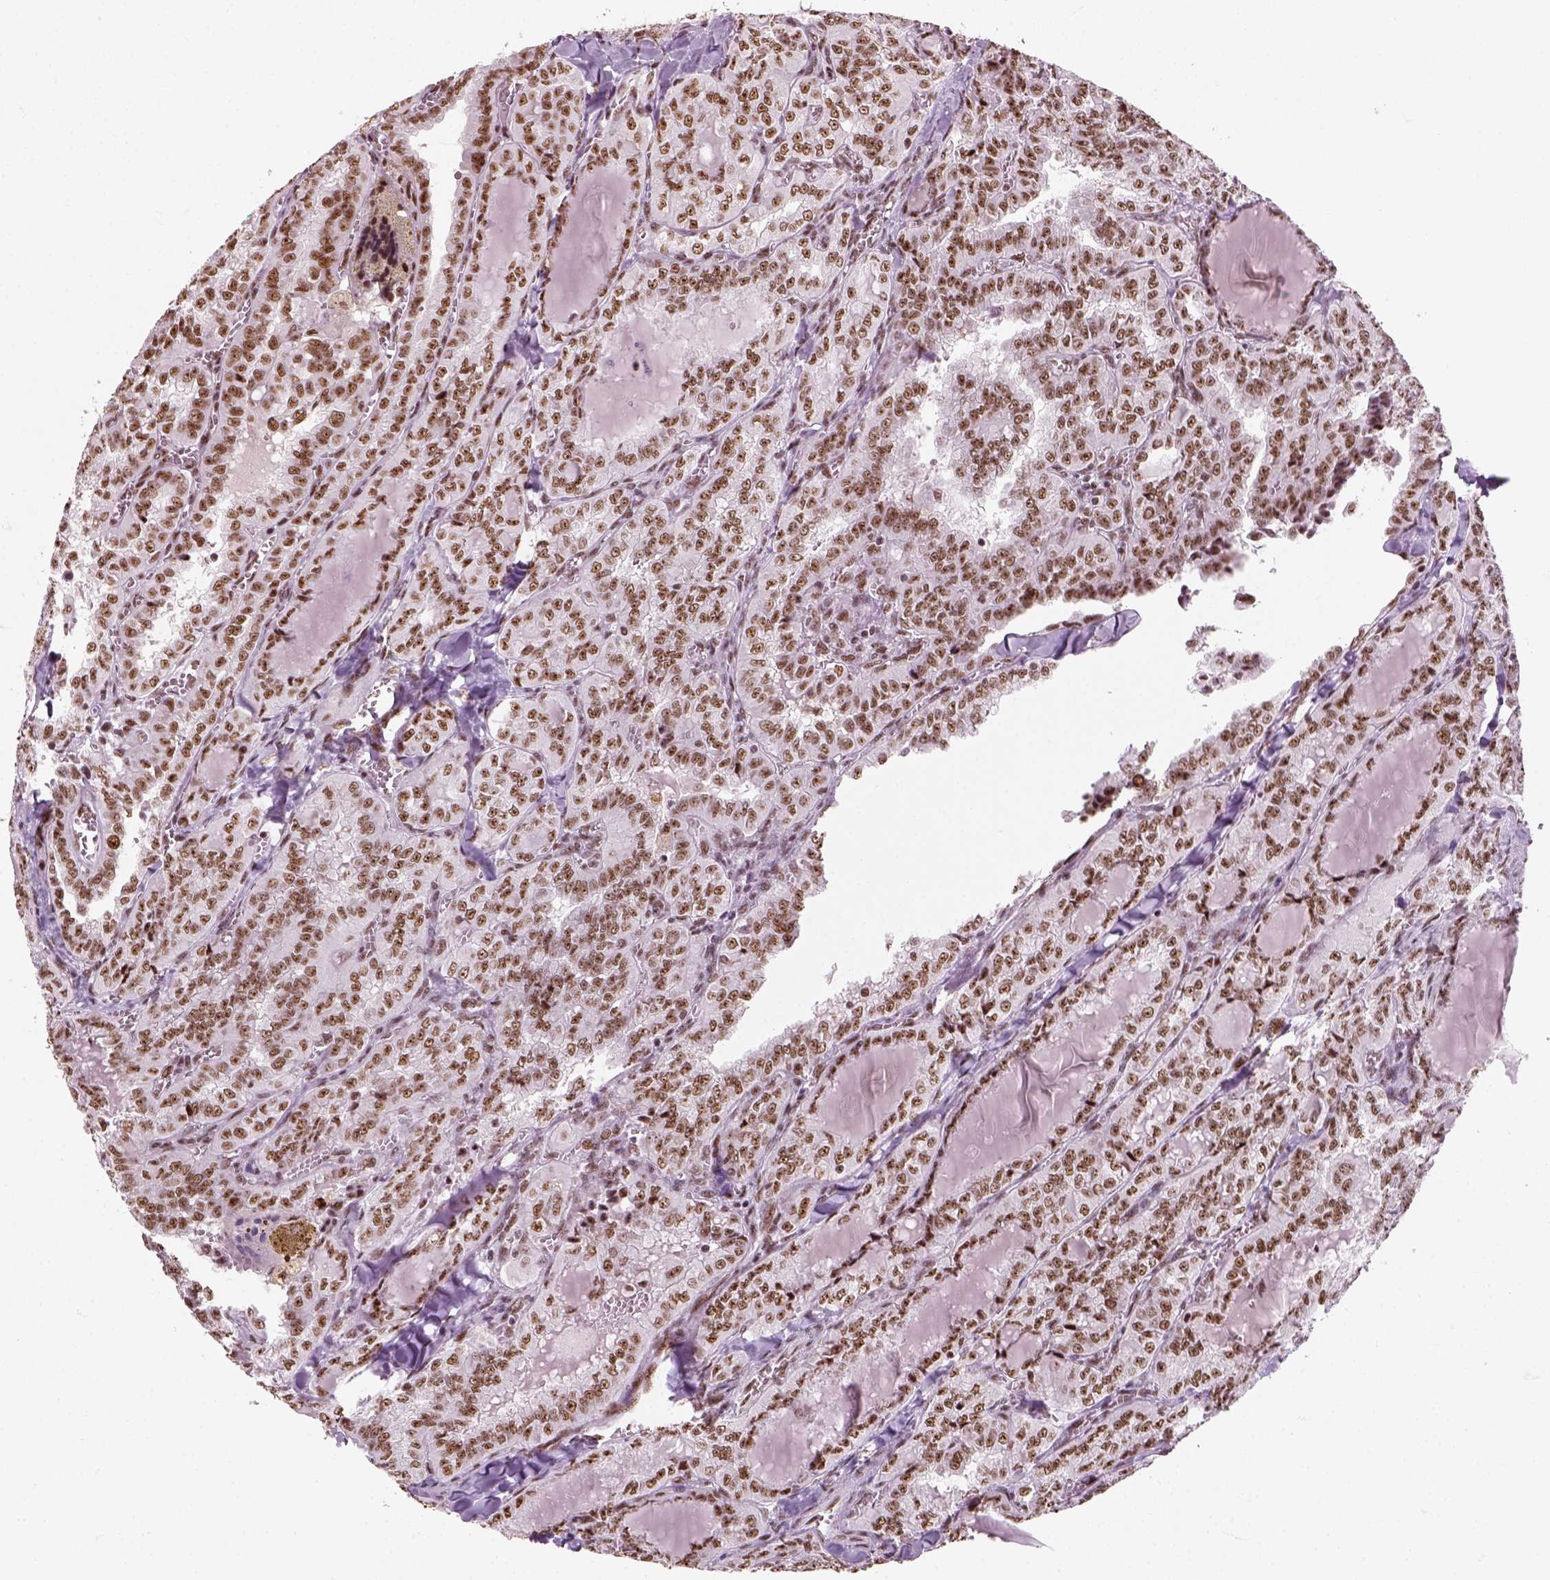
{"staining": {"intensity": "moderate", "quantity": ">75%", "location": "nuclear"}, "tissue": "thyroid cancer", "cell_type": "Tumor cells", "image_type": "cancer", "snomed": [{"axis": "morphology", "description": "Papillary adenocarcinoma, NOS"}, {"axis": "topography", "description": "Thyroid gland"}], "caption": "Tumor cells reveal medium levels of moderate nuclear positivity in approximately >75% of cells in human papillary adenocarcinoma (thyroid).", "gene": "GTF2F1", "patient": {"sex": "female", "age": 41}}